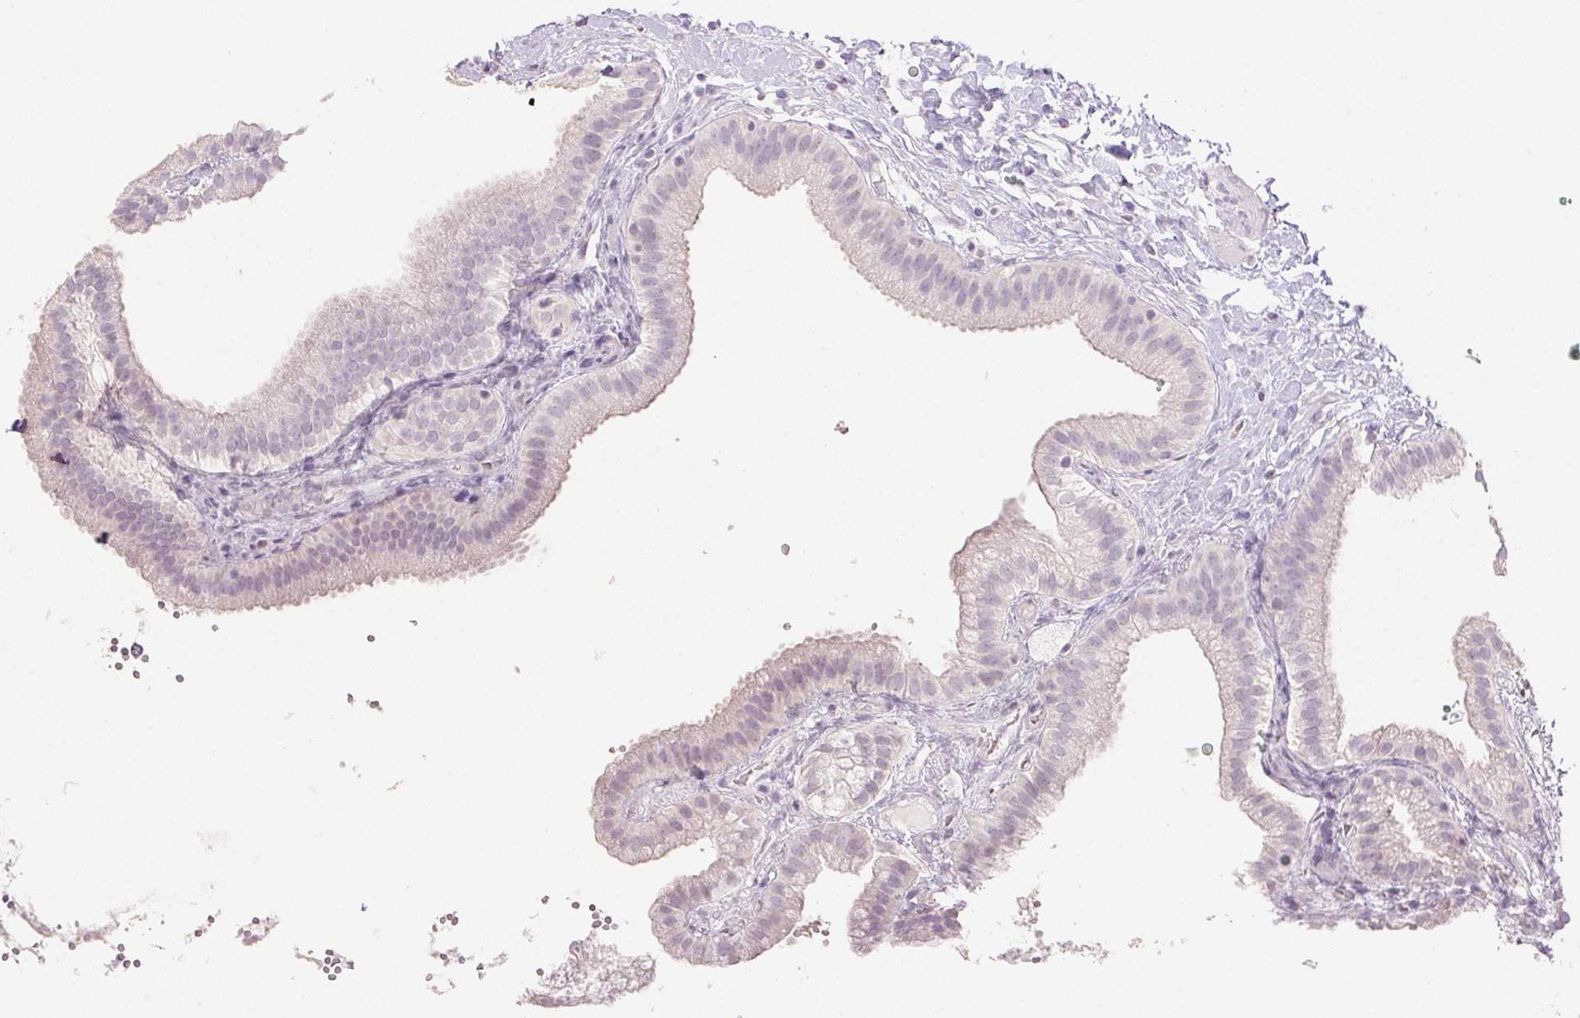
{"staining": {"intensity": "negative", "quantity": "none", "location": "none"}, "tissue": "gallbladder", "cell_type": "Glandular cells", "image_type": "normal", "snomed": [{"axis": "morphology", "description": "Normal tissue, NOS"}, {"axis": "topography", "description": "Gallbladder"}], "caption": "Gallbladder stained for a protein using immunohistochemistry demonstrates no expression glandular cells.", "gene": "PI3", "patient": {"sex": "female", "age": 63}}